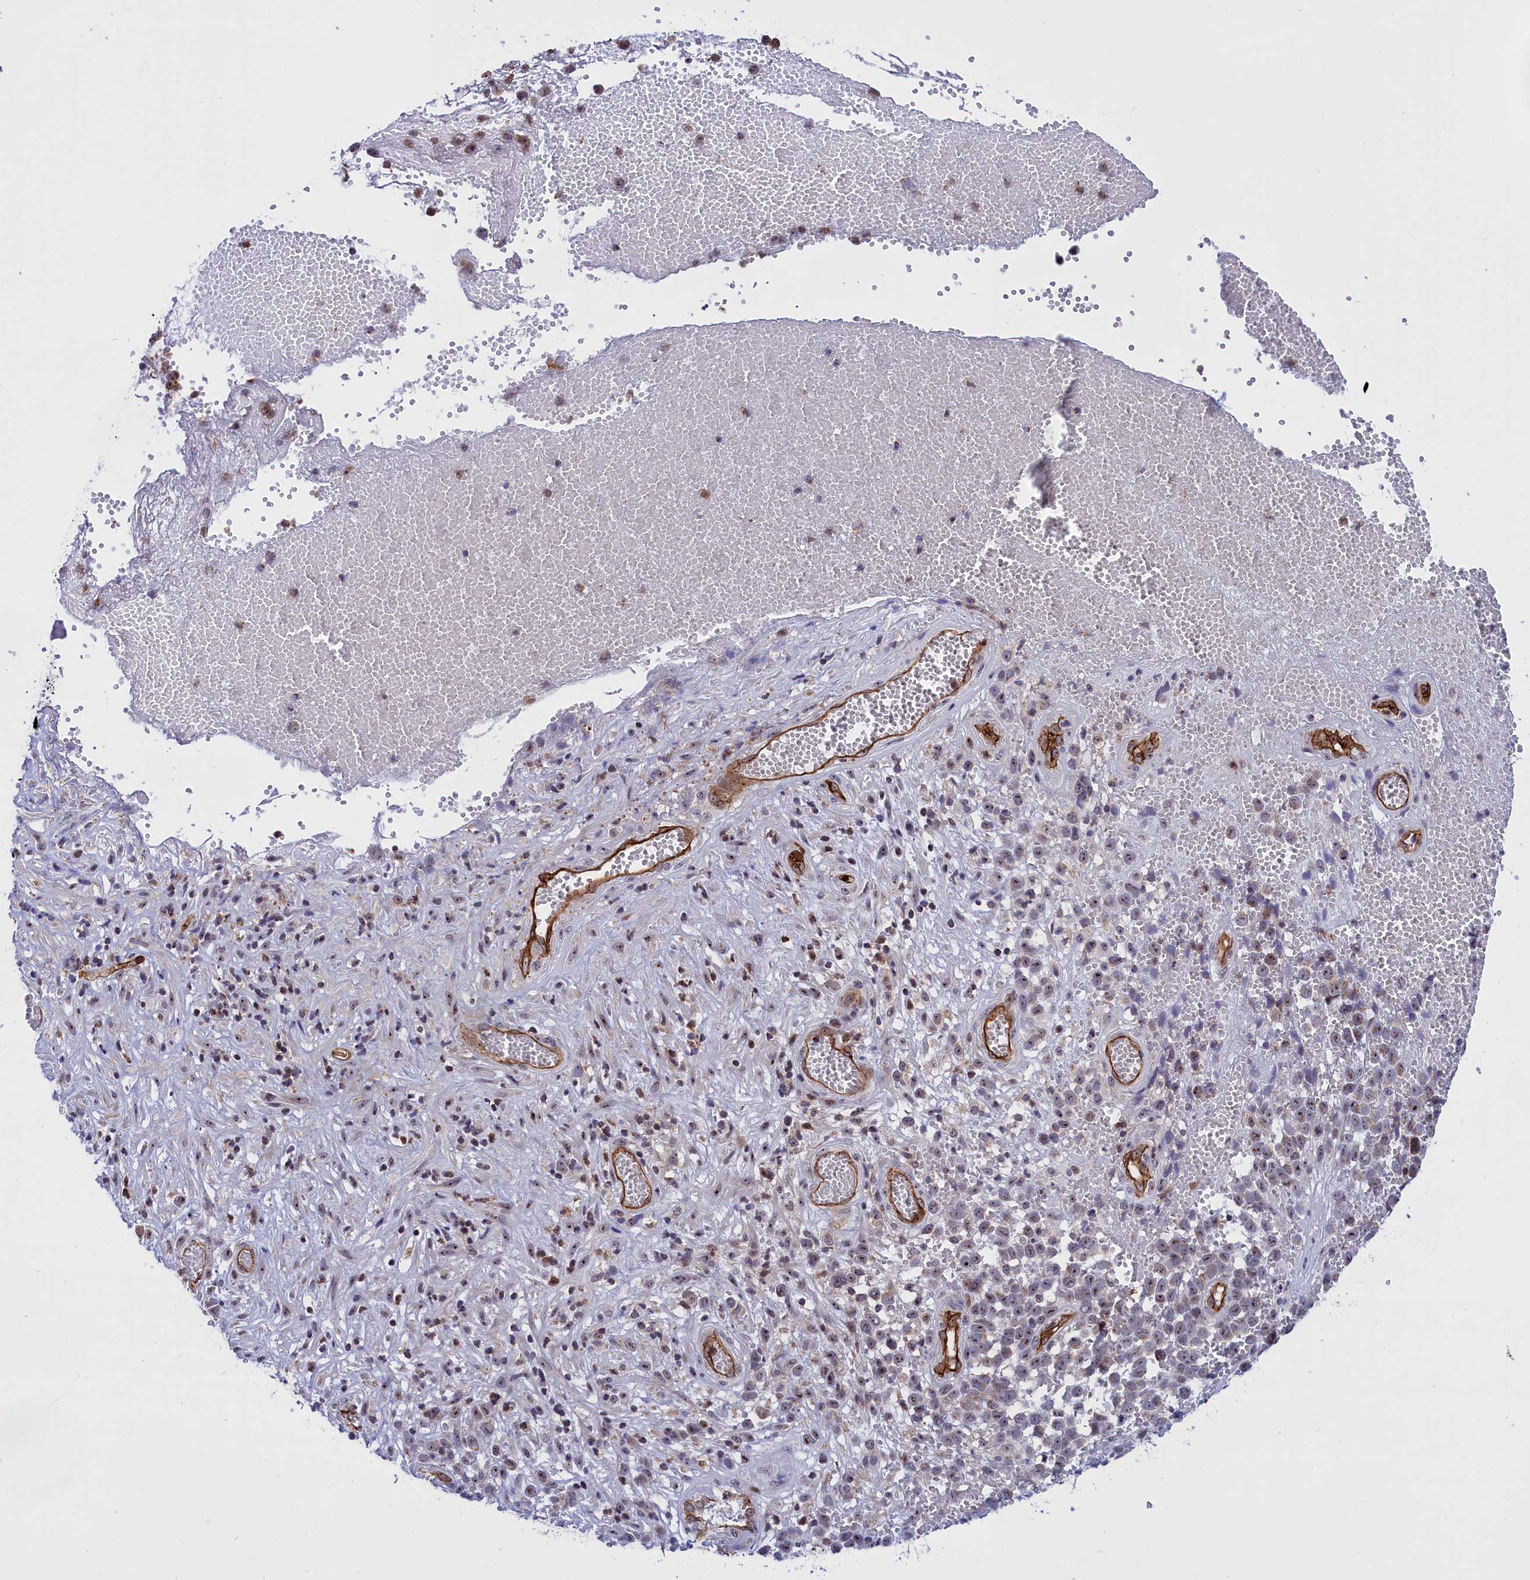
{"staining": {"intensity": "moderate", "quantity": "25%-75%", "location": "cytoplasmic/membranous"}, "tissue": "melanoma", "cell_type": "Tumor cells", "image_type": "cancer", "snomed": [{"axis": "morphology", "description": "Malignant melanoma, NOS"}, {"axis": "topography", "description": "Nose, NOS"}], "caption": "Melanoma stained with a protein marker demonstrates moderate staining in tumor cells.", "gene": "MPND", "patient": {"sex": "female", "age": 48}}